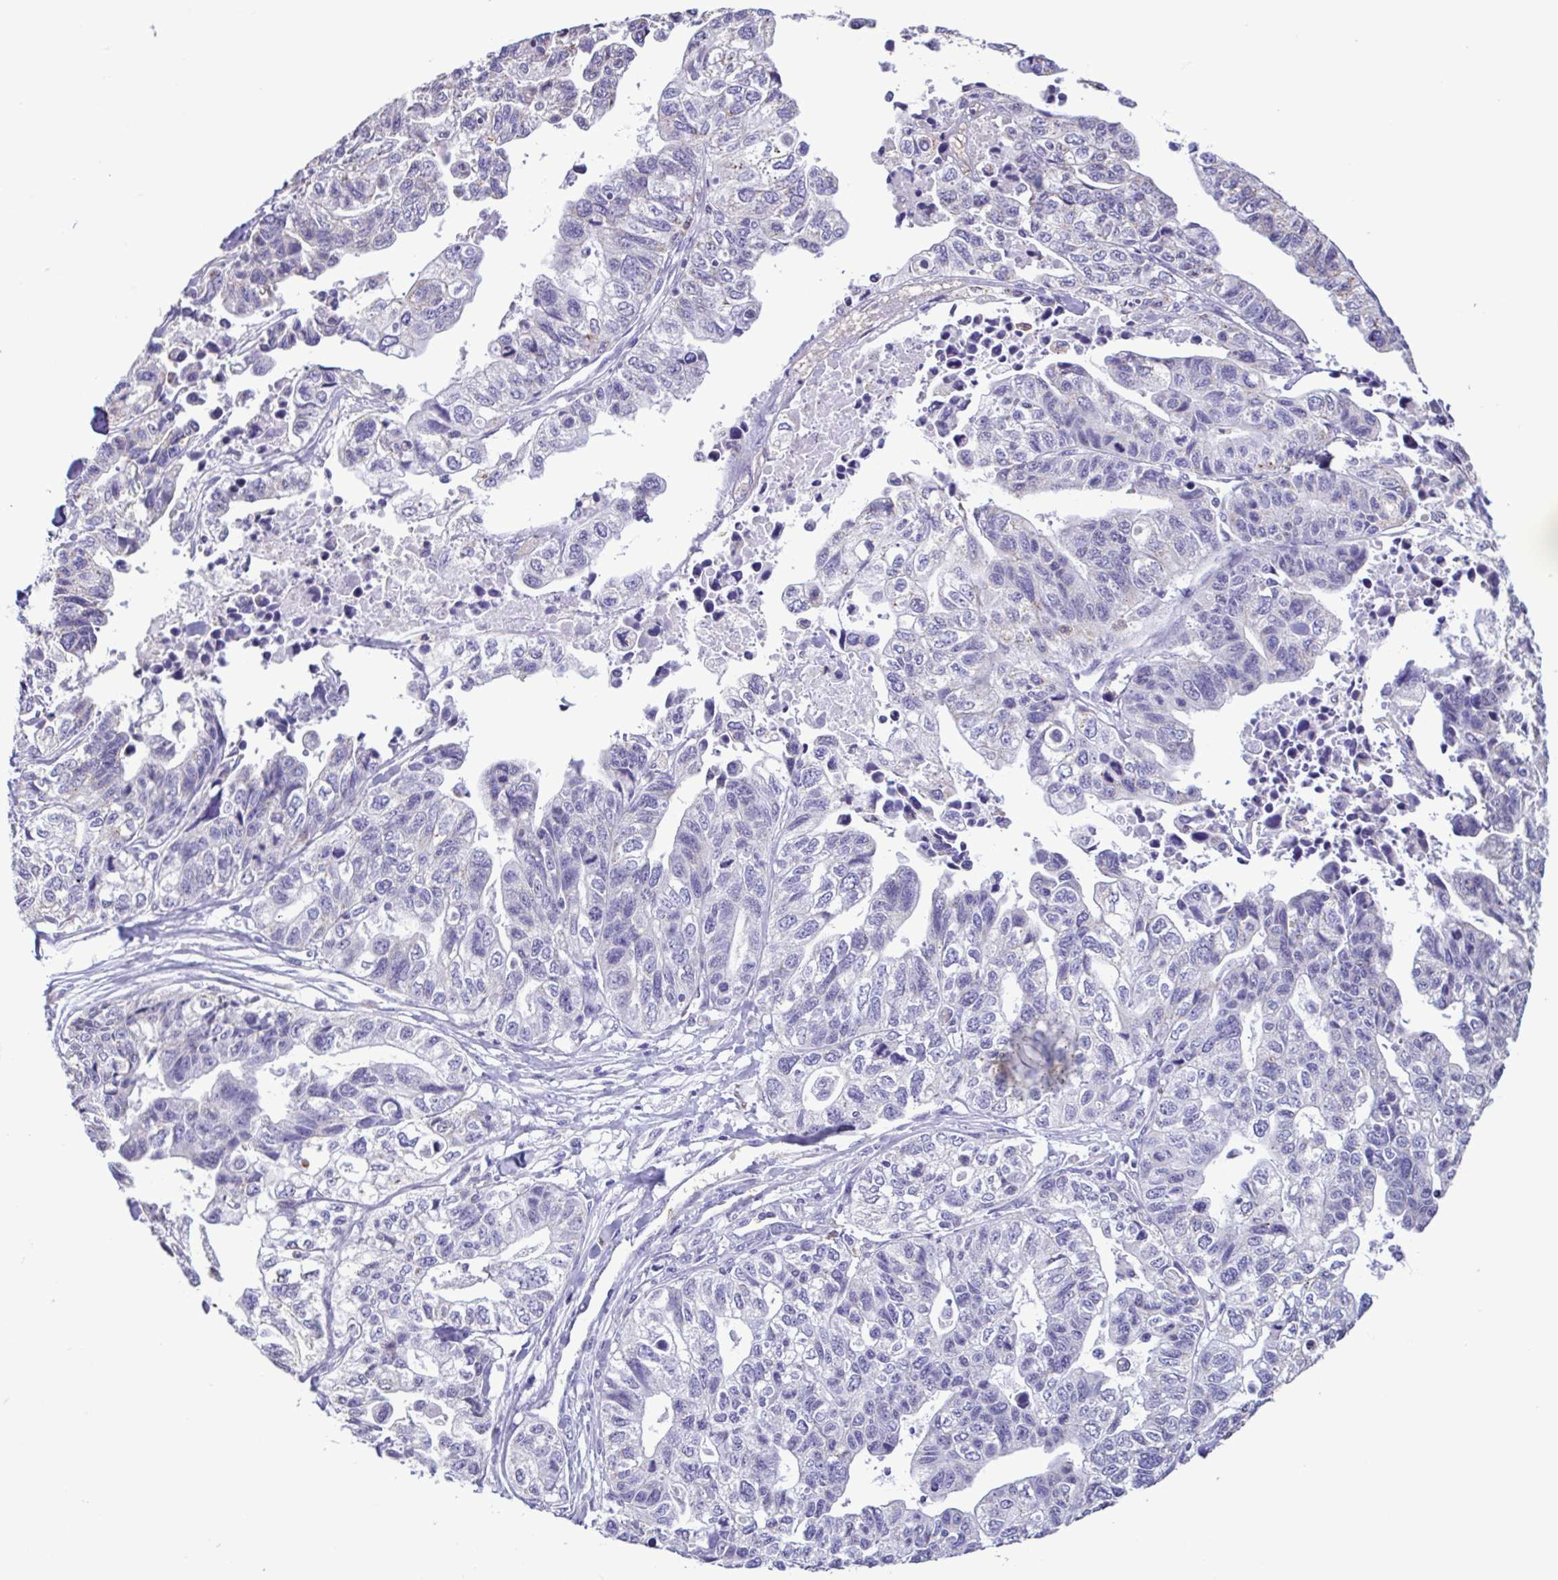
{"staining": {"intensity": "negative", "quantity": "none", "location": "none"}, "tissue": "stomach cancer", "cell_type": "Tumor cells", "image_type": "cancer", "snomed": [{"axis": "morphology", "description": "Adenocarcinoma, NOS"}, {"axis": "topography", "description": "Stomach, upper"}], "caption": "Immunohistochemistry (IHC) of stomach cancer displays no staining in tumor cells.", "gene": "CBY2", "patient": {"sex": "female", "age": 67}}